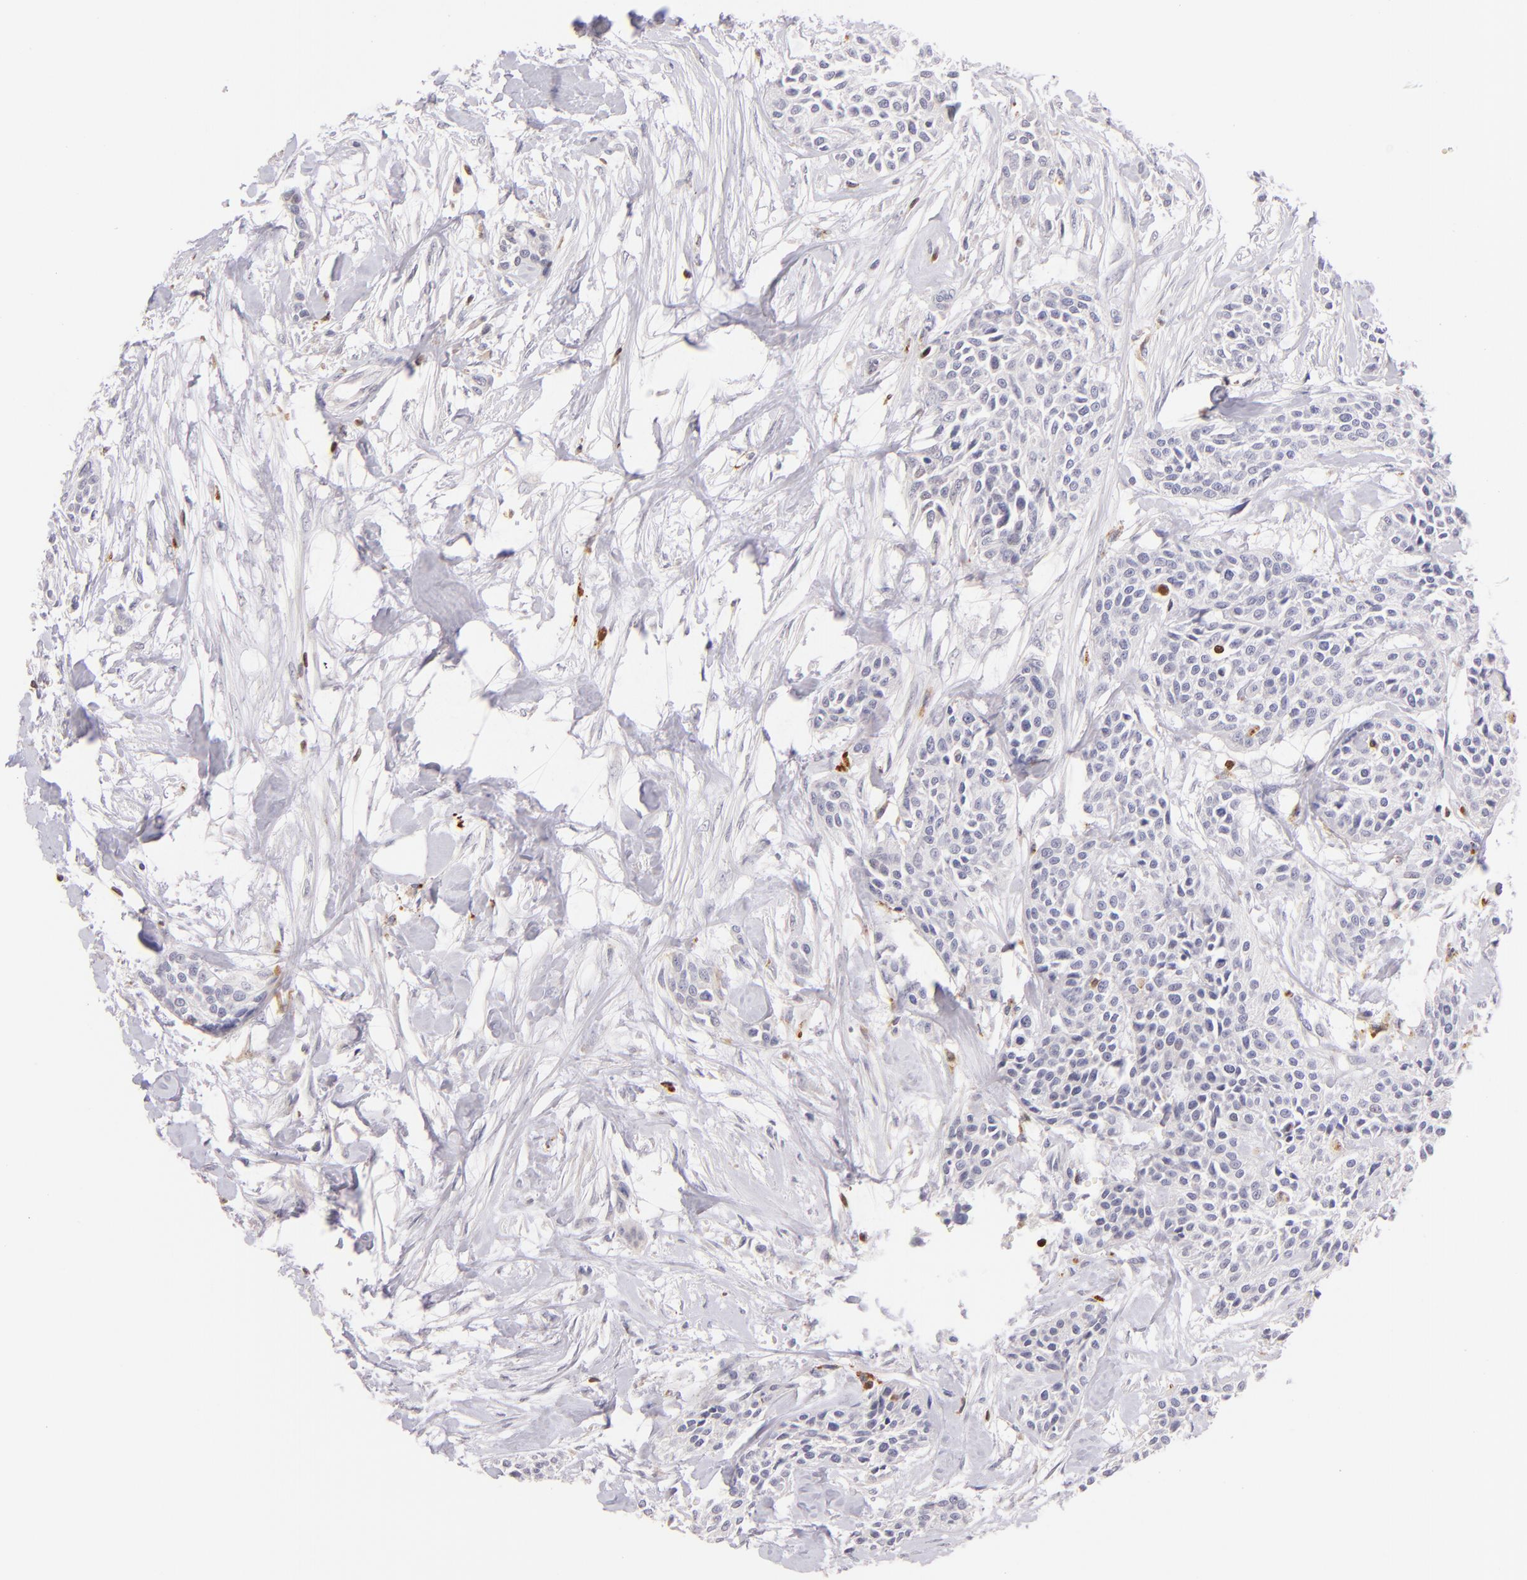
{"staining": {"intensity": "negative", "quantity": "none", "location": "none"}, "tissue": "urothelial cancer", "cell_type": "Tumor cells", "image_type": "cancer", "snomed": [{"axis": "morphology", "description": "Urothelial carcinoma, High grade"}, {"axis": "topography", "description": "Urinary bladder"}], "caption": "Immunohistochemistry image of human urothelial carcinoma (high-grade) stained for a protein (brown), which exhibits no positivity in tumor cells.", "gene": "ZAP70", "patient": {"sex": "male", "age": 56}}